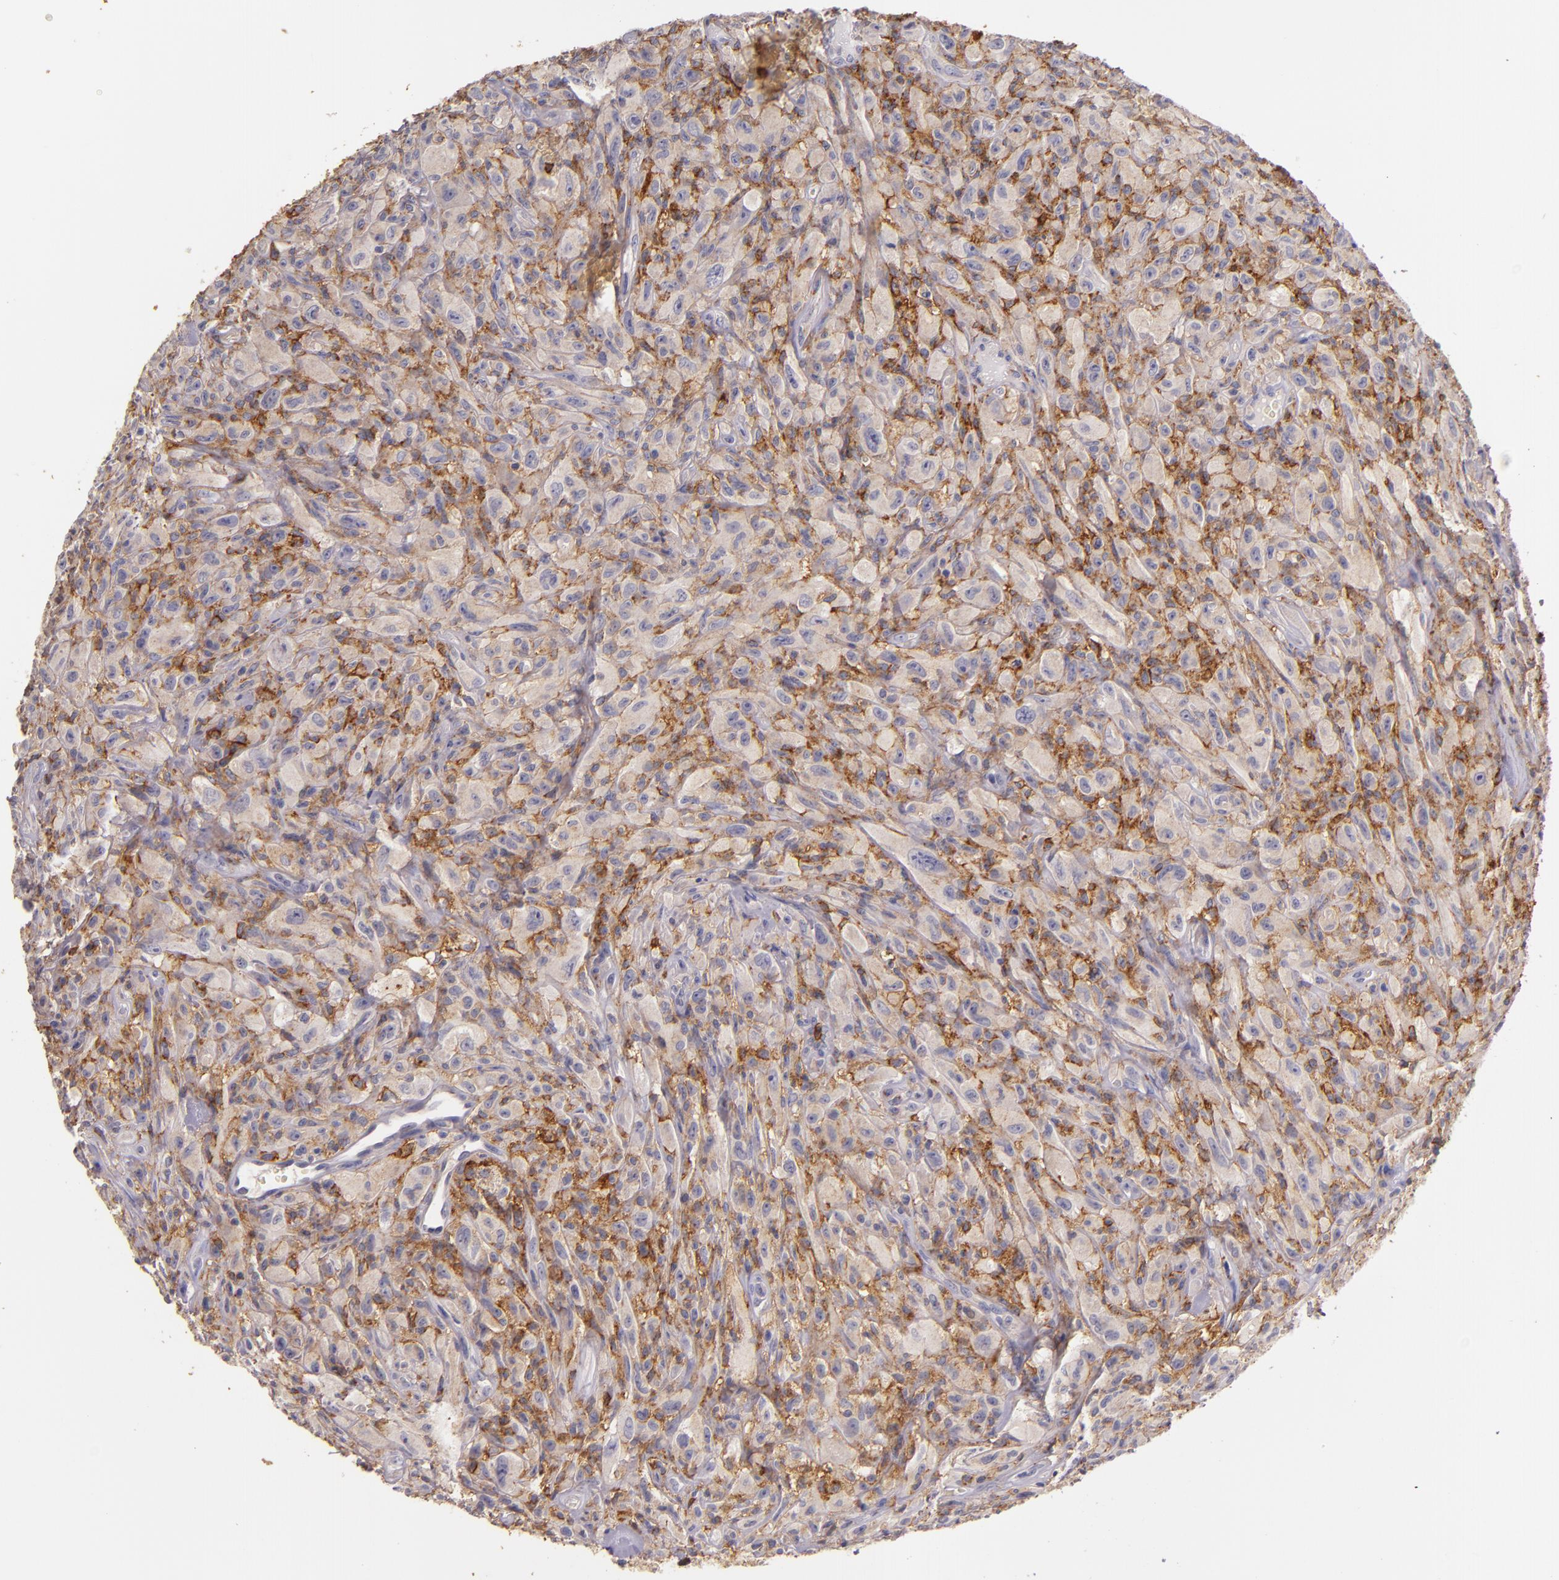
{"staining": {"intensity": "weak", "quantity": "<25%", "location": "cytoplasmic/membranous"}, "tissue": "glioma", "cell_type": "Tumor cells", "image_type": "cancer", "snomed": [{"axis": "morphology", "description": "Glioma, malignant, High grade"}, {"axis": "topography", "description": "Brain"}], "caption": "A photomicrograph of glioma stained for a protein reveals no brown staining in tumor cells.", "gene": "C5AR1", "patient": {"sex": "male", "age": 48}}